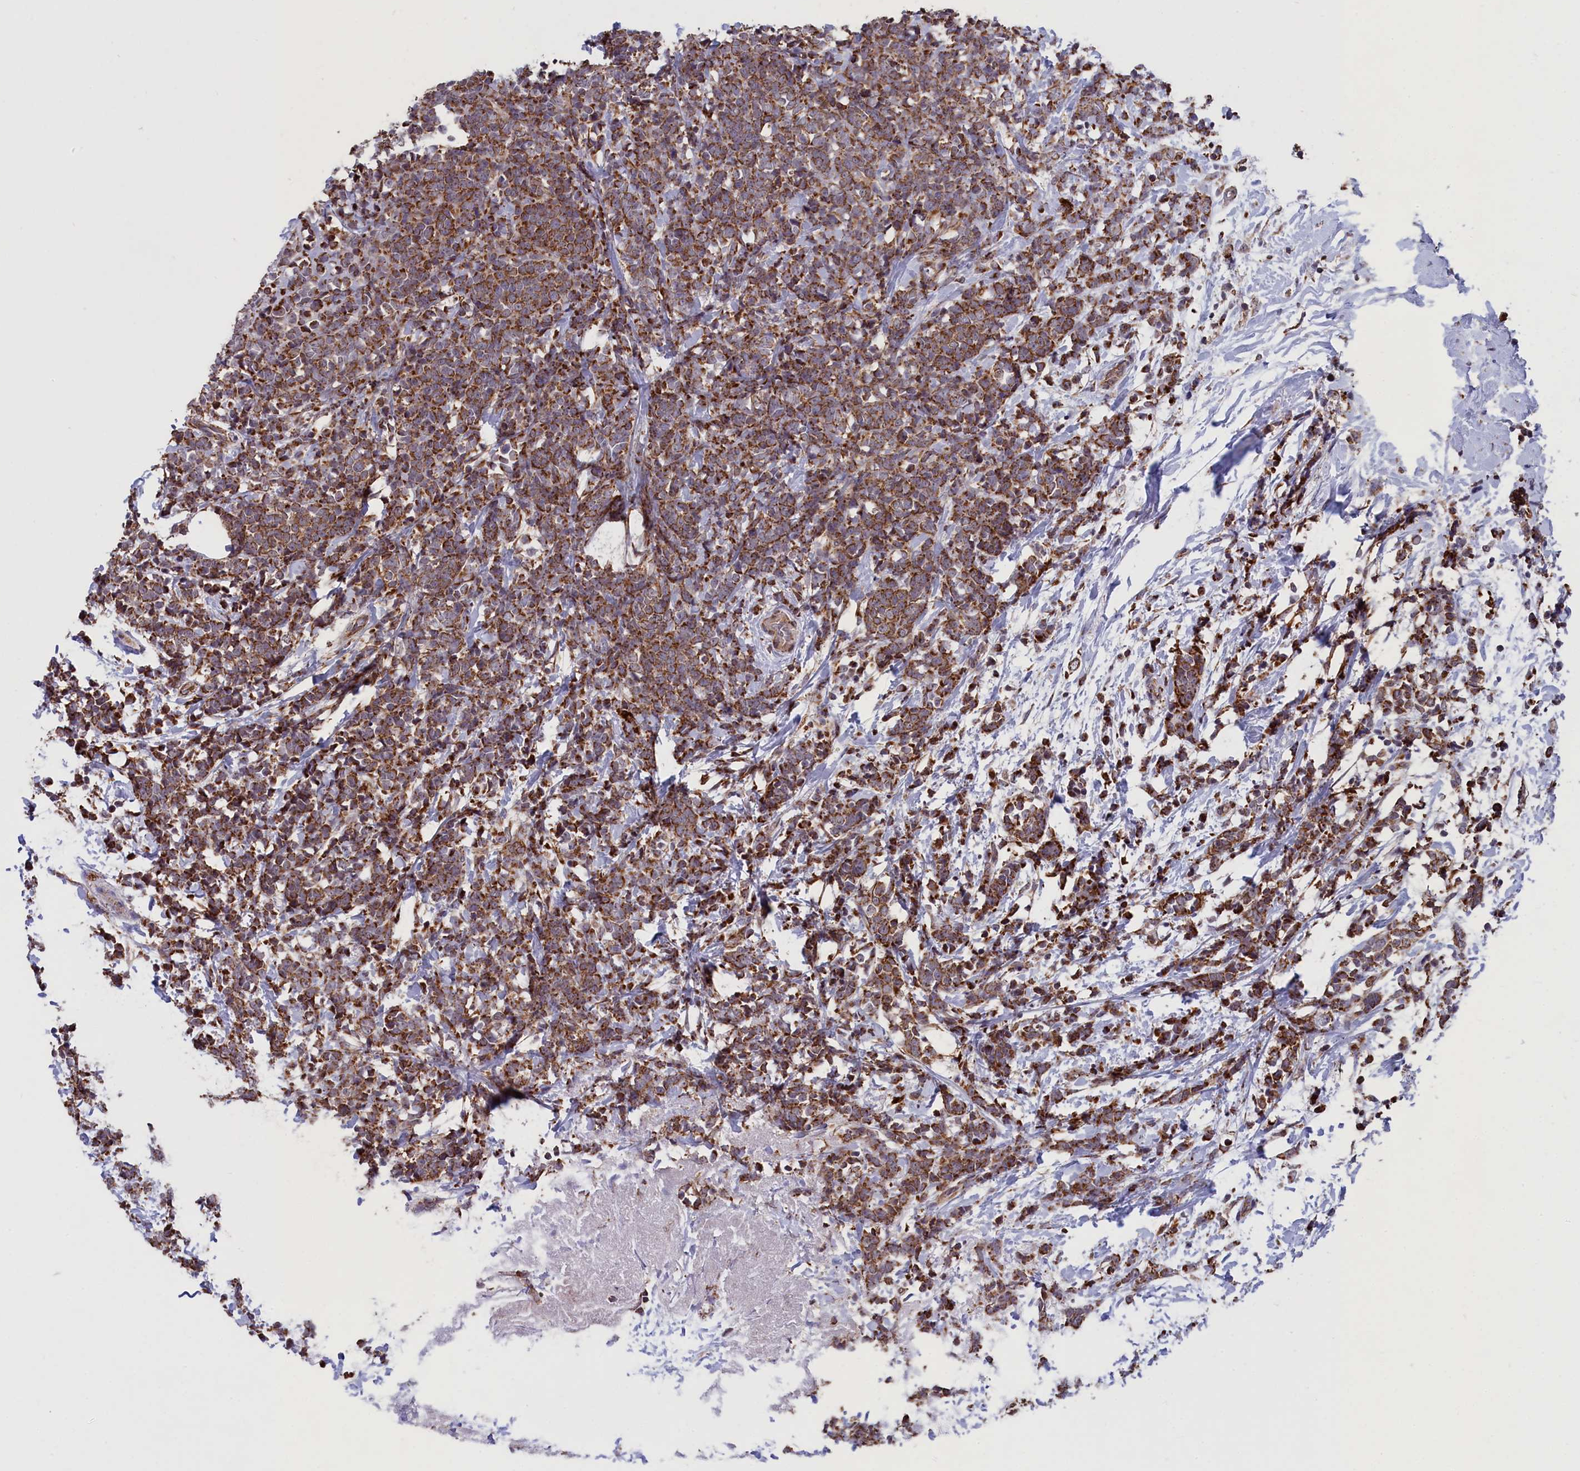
{"staining": {"intensity": "moderate", "quantity": ">75%", "location": "cytoplasmic/membranous"}, "tissue": "breast cancer", "cell_type": "Tumor cells", "image_type": "cancer", "snomed": [{"axis": "morphology", "description": "Lobular carcinoma"}, {"axis": "topography", "description": "Breast"}], "caption": "Immunohistochemistry (IHC) micrograph of neoplastic tissue: human breast lobular carcinoma stained using IHC exhibits medium levels of moderate protein expression localized specifically in the cytoplasmic/membranous of tumor cells, appearing as a cytoplasmic/membranous brown color.", "gene": "TIMM44", "patient": {"sex": "female", "age": 58}}